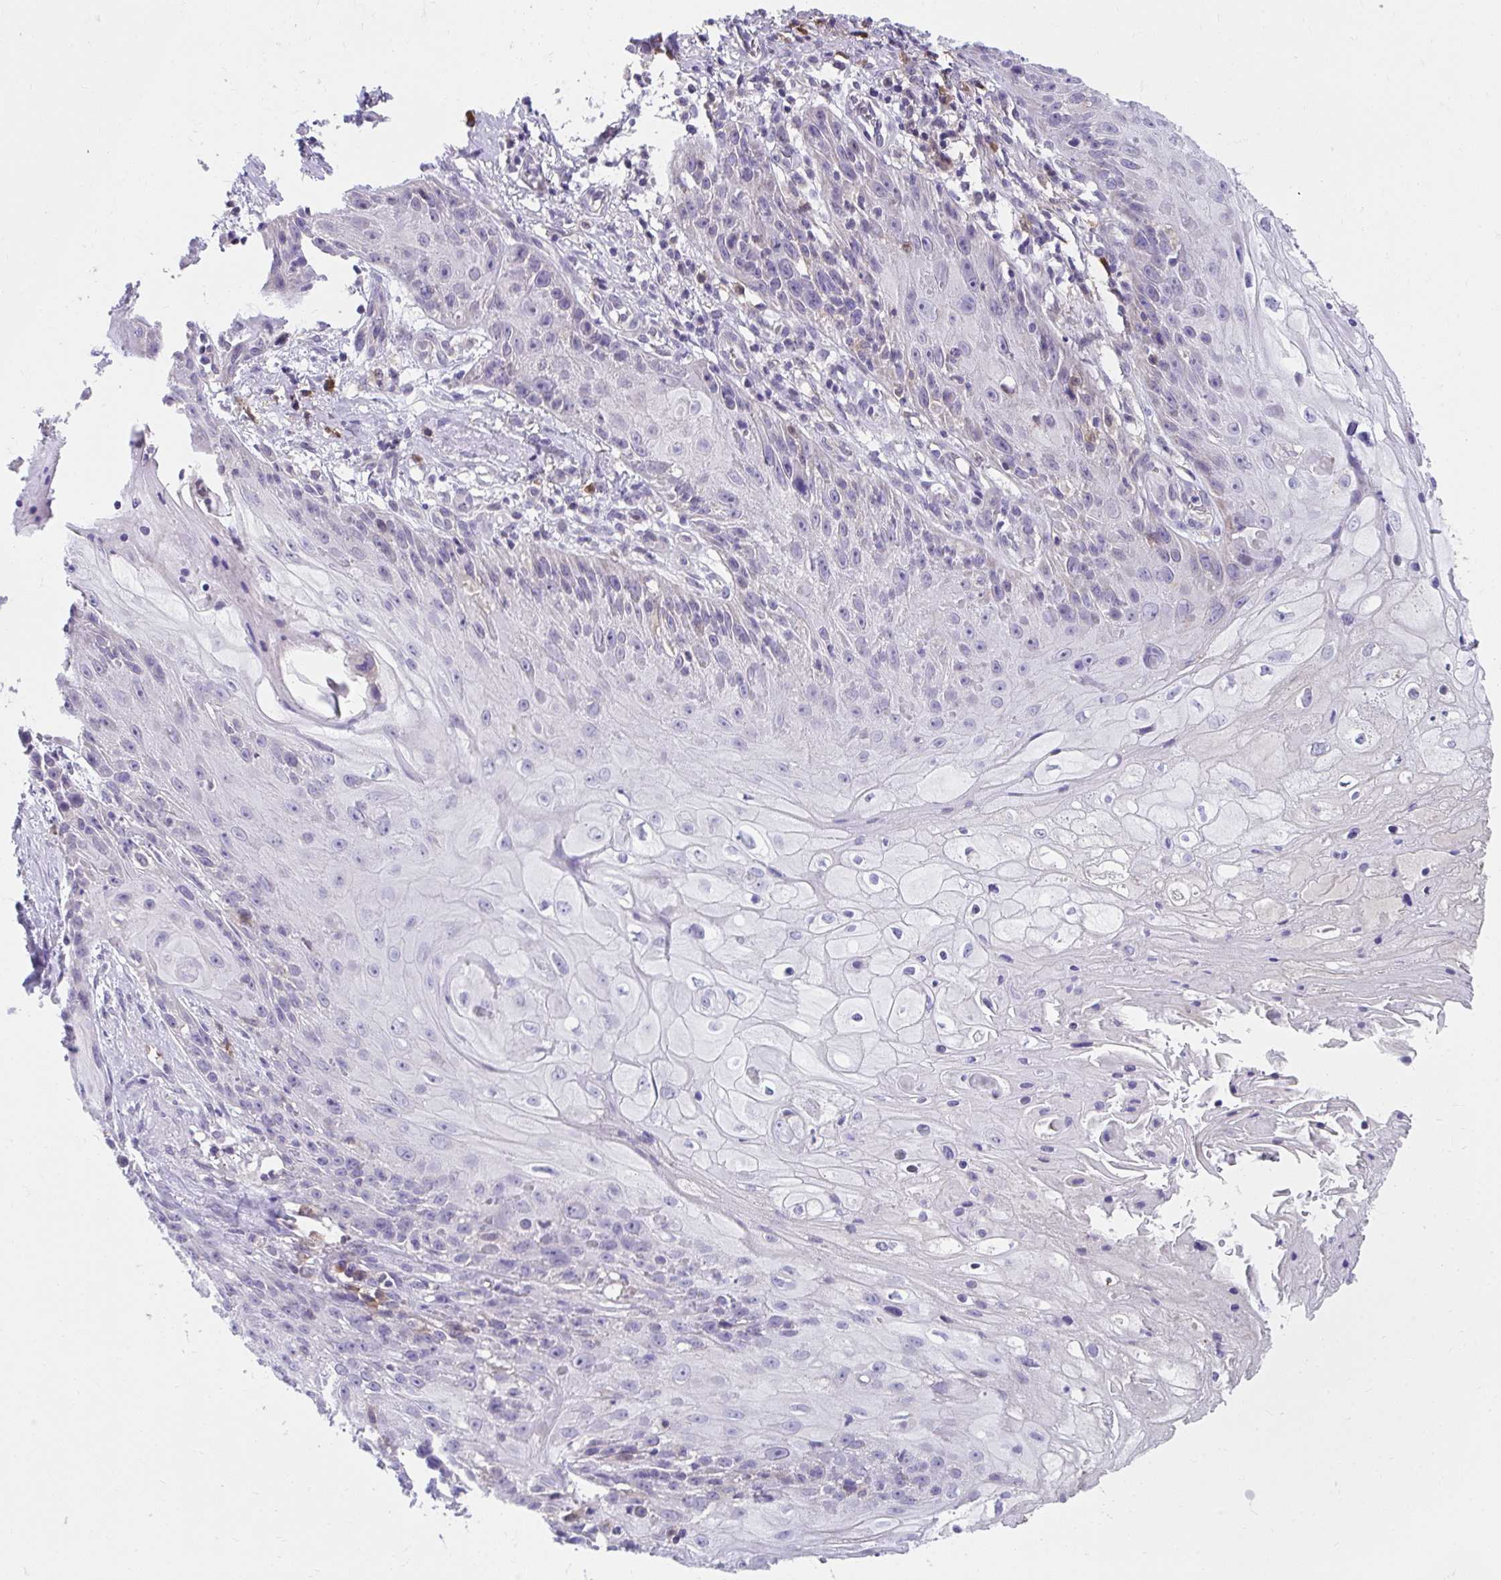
{"staining": {"intensity": "negative", "quantity": "none", "location": "none"}, "tissue": "skin cancer", "cell_type": "Tumor cells", "image_type": "cancer", "snomed": [{"axis": "morphology", "description": "Squamous cell carcinoma, NOS"}, {"axis": "topography", "description": "Skin"}, {"axis": "topography", "description": "Vulva"}], "caption": "This micrograph is of skin cancer stained with IHC to label a protein in brown with the nuclei are counter-stained blue. There is no positivity in tumor cells.", "gene": "SLAMF7", "patient": {"sex": "female", "age": 76}}